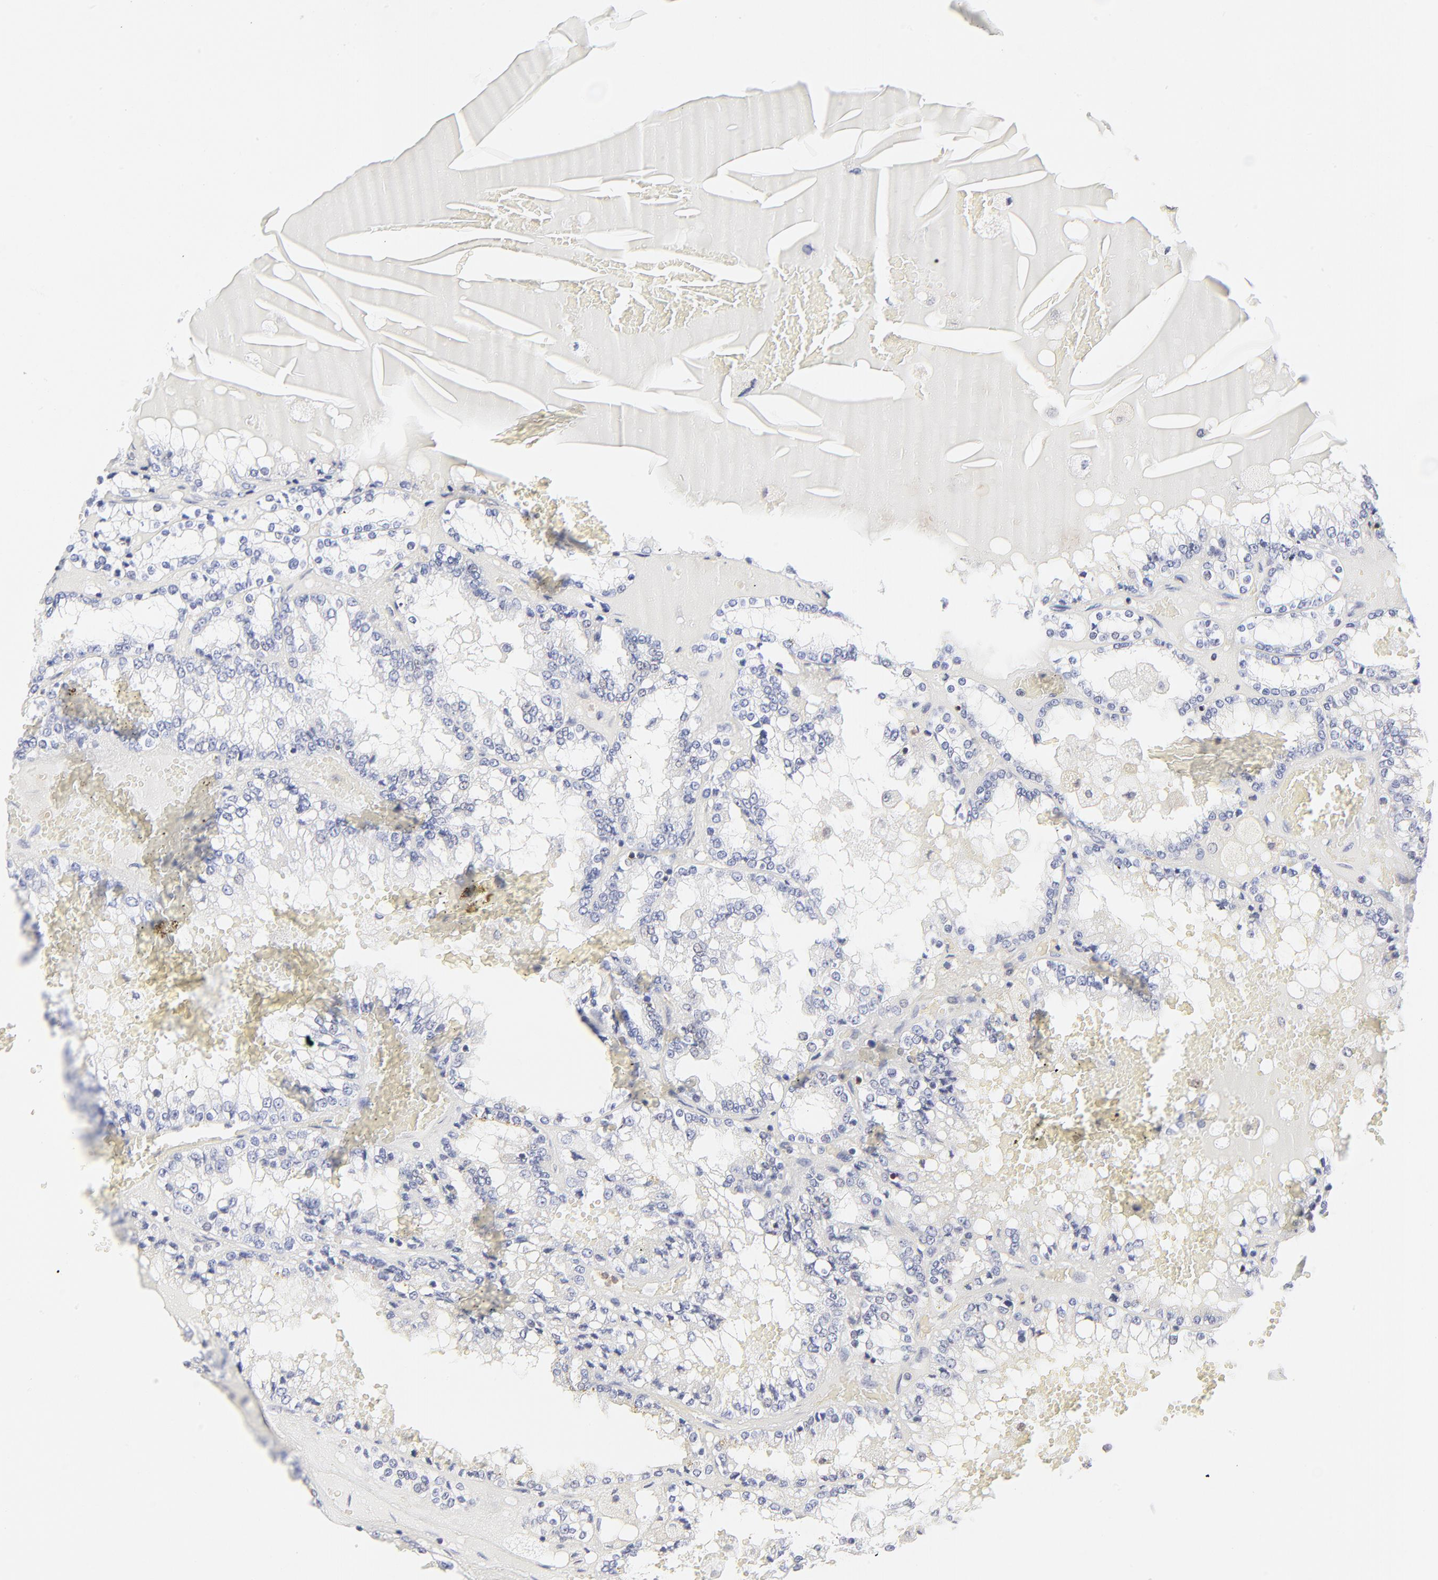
{"staining": {"intensity": "negative", "quantity": "none", "location": "none"}, "tissue": "renal cancer", "cell_type": "Tumor cells", "image_type": "cancer", "snomed": [{"axis": "morphology", "description": "Adenocarcinoma, NOS"}, {"axis": "topography", "description": "Kidney"}], "caption": "A micrograph of renal adenocarcinoma stained for a protein shows no brown staining in tumor cells.", "gene": "CASP3", "patient": {"sex": "female", "age": 56}}